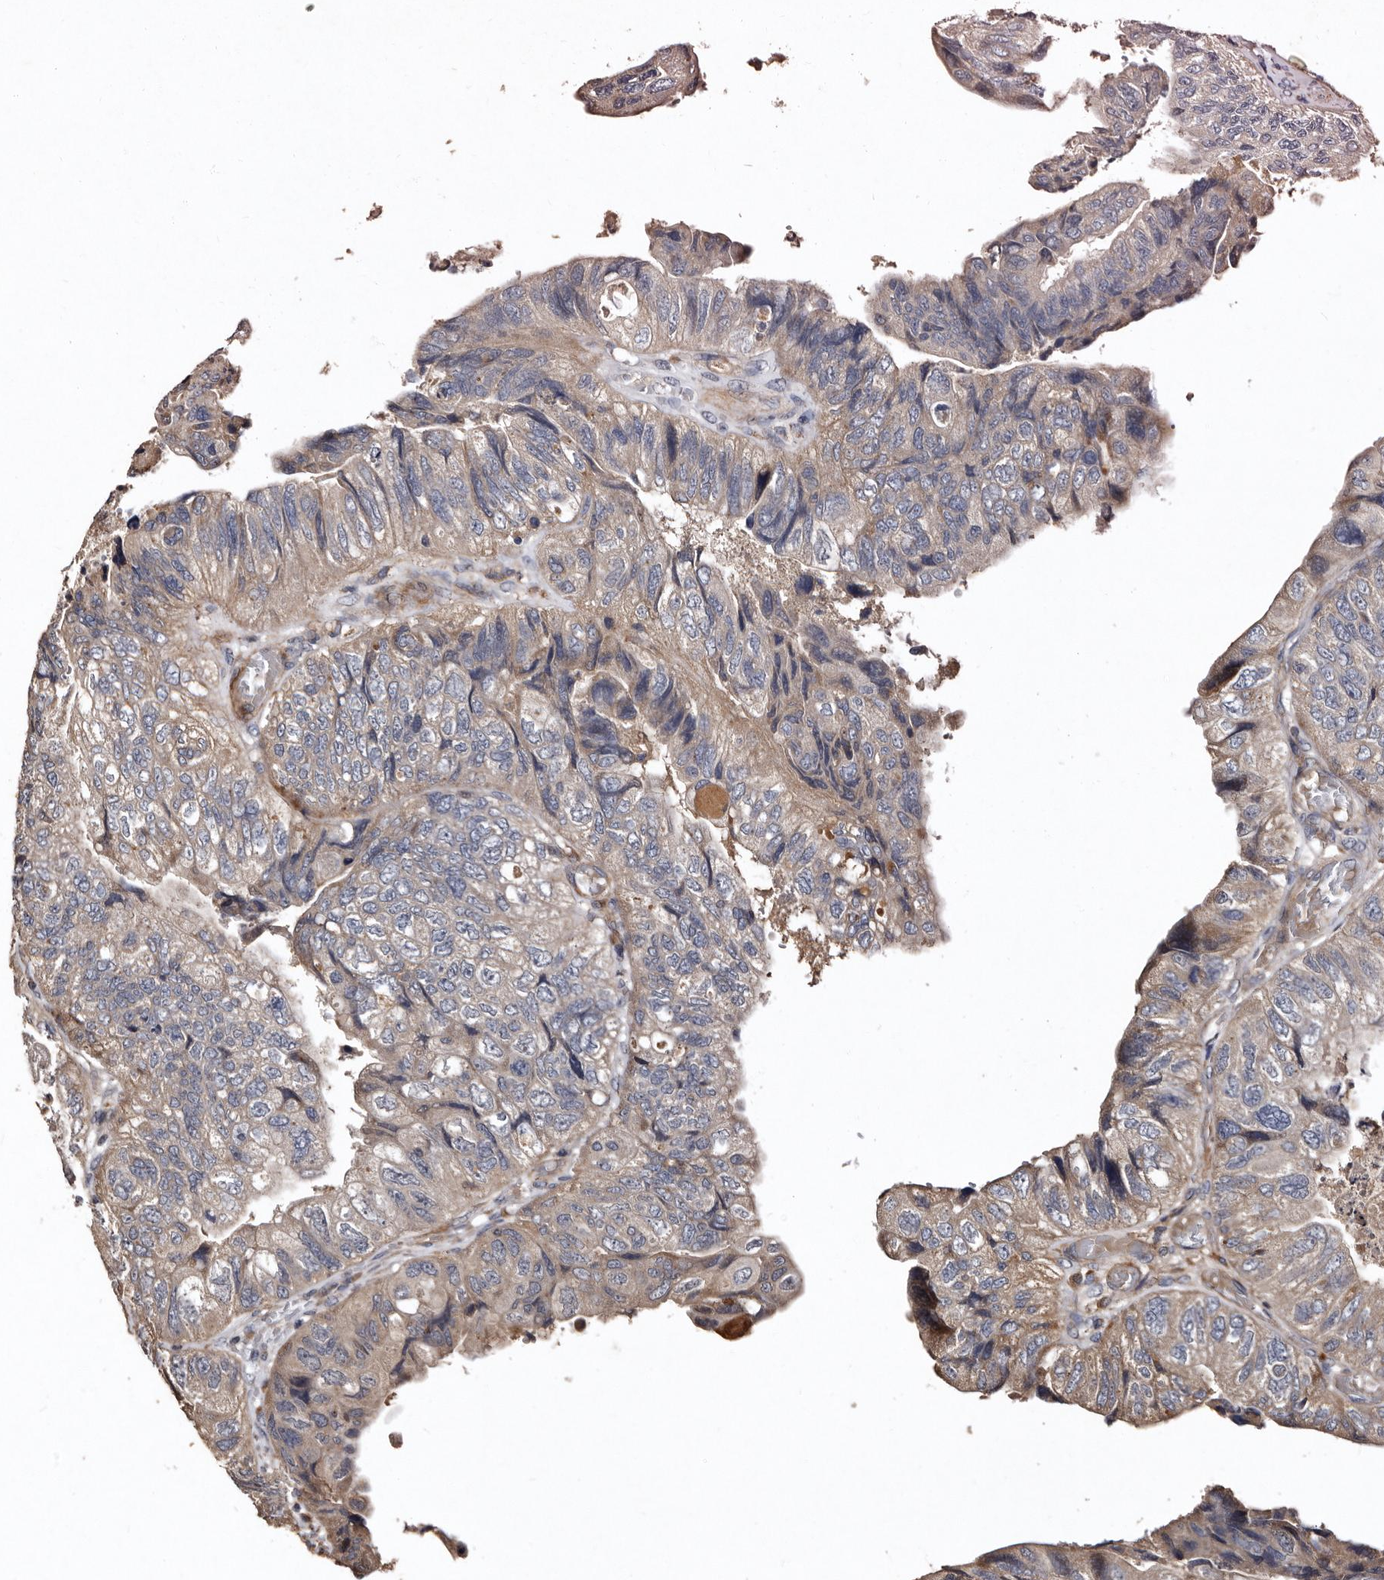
{"staining": {"intensity": "weak", "quantity": "<25%", "location": "cytoplasmic/membranous"}, "tissue": "colorectal cancer", "cell_type": "Tumor cells", "image_type": "cancer", "snomed": [{"axis": "morphology", "description": "Adenocarcinoma, NOS"}, {"axis": "topography", "description": "Rectum"}], "caption": "Immunohistochemistry image of neoplastic tissue: human colorectal cancer stained with DAB reveals no significant protein positivity in tumor cells. (DAB IHC with hematoxylin counter stain).", "gene": "PRKD3", "patient": {"sex": "male", "age": 63}}